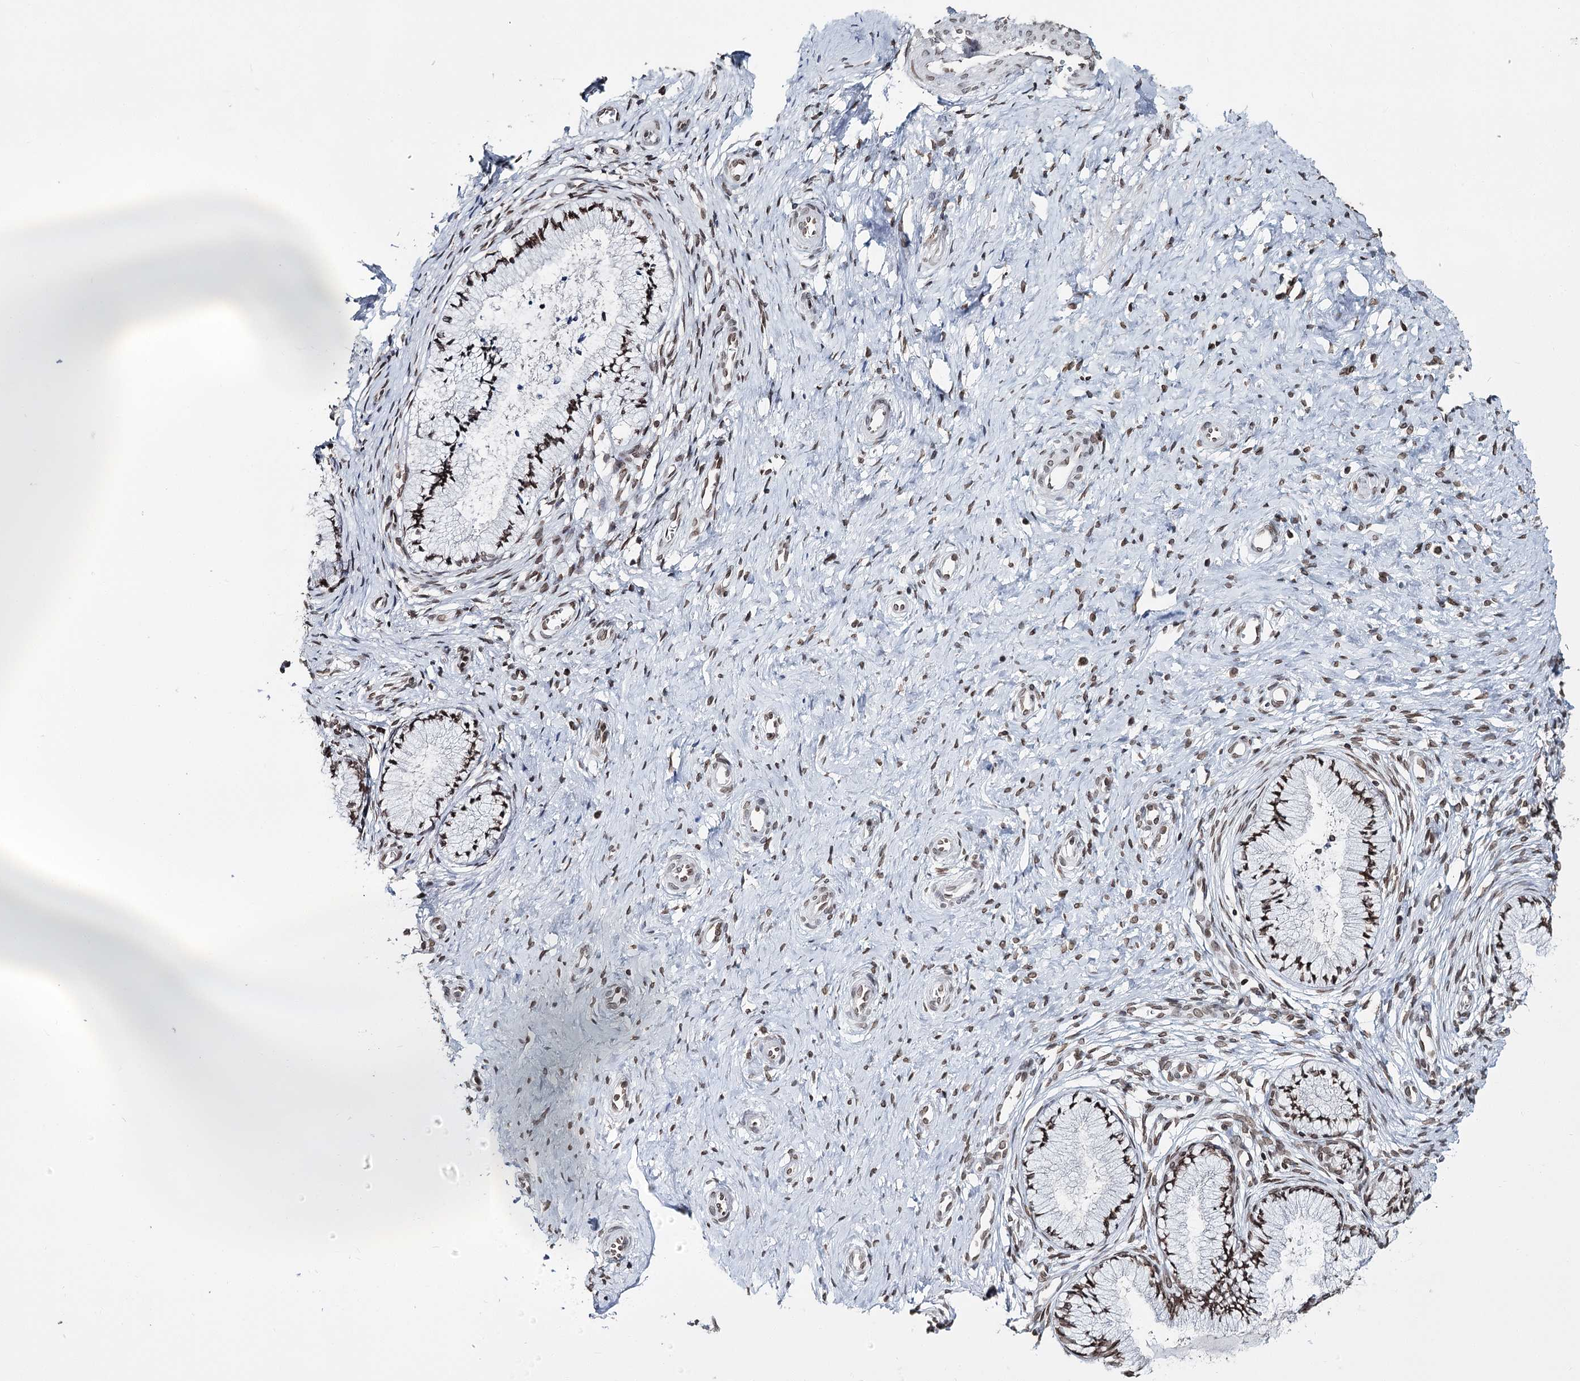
{"staining": {"intensity": "moderate", "quantity": ">75%", "location": "cytoplasmic/membranous,nuclear"}, "tissue": "cervix", "cell_type": "Glandular cells", "image_type": "normal", "snomed": [{"axis": "morphology", "description": "Normal tissue, NOS"}, {"axis": "topography", "description": "Cervix"}], "caption": "Approximately >75% of glandular cells in normal human cervix exhibit moderate cytoplasmic/membranous,nuclear protein positivity as visualized by brown immunohistochemical staining.", "gene": "KIAA0930", "patient": {"sex": "female", "age": 36}}